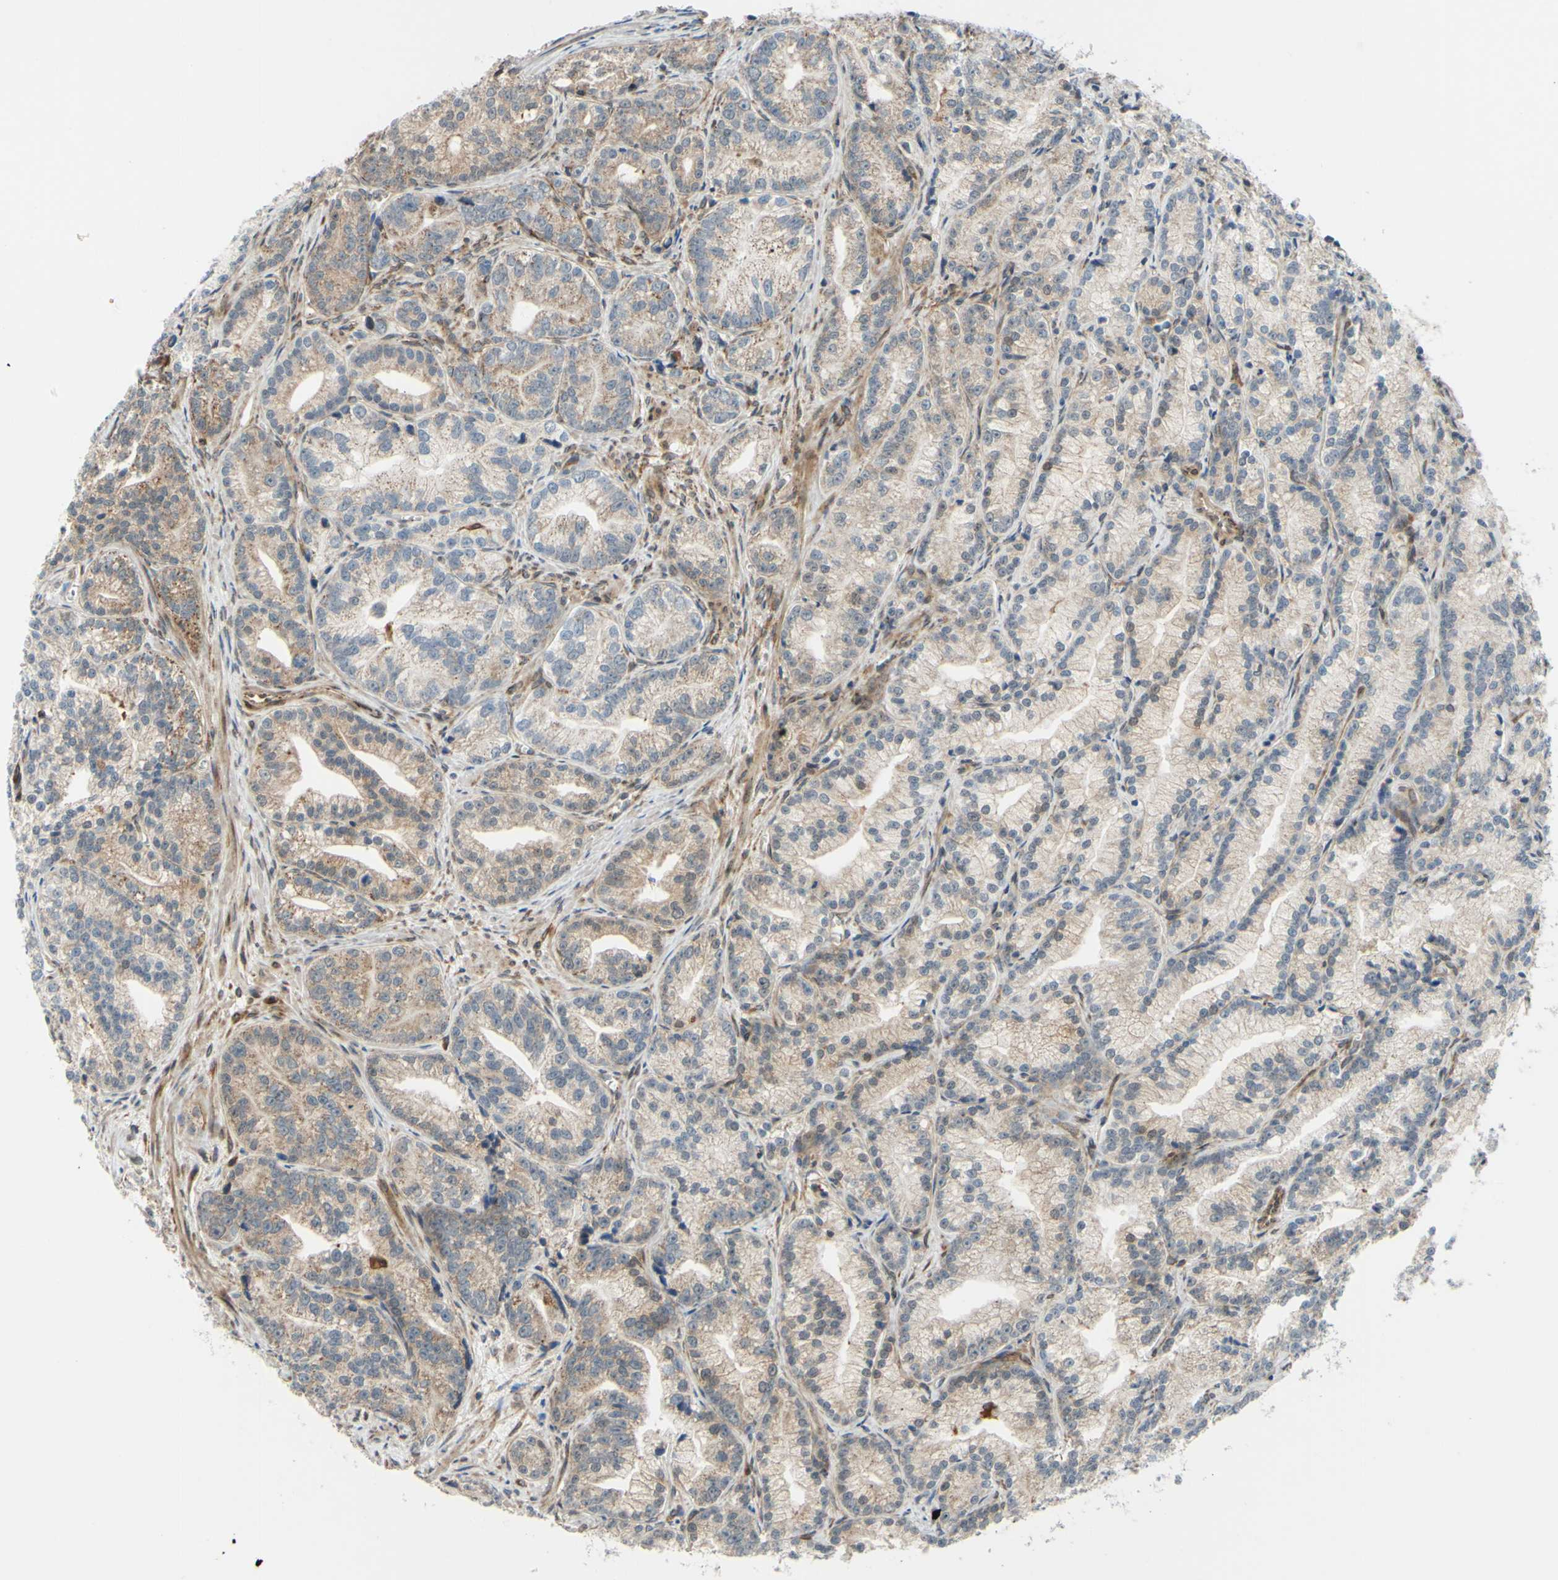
{"staining": {"intensity": "moderate", "quantity": "25%-75%", "location": "cytoplasmic/membranous"}, "tissue": "prostate cancer", "cell_type": "Tumor cells", "image_type": "cancer", "snomed": [{"axis": "morphology", "description": "Adenocarcinoma, Low grade"}, {"axis": "topography", "description": "Prostate"}], "caption": "Prostate low-grade adenocarcinoma stained with a brown dye reveals moderate cytoplasmic/membranous positive expression in approximately 25%-75% of tumor cells.", "gene": "PRAF2", "patient": {"sex": "male", "age": 89}}